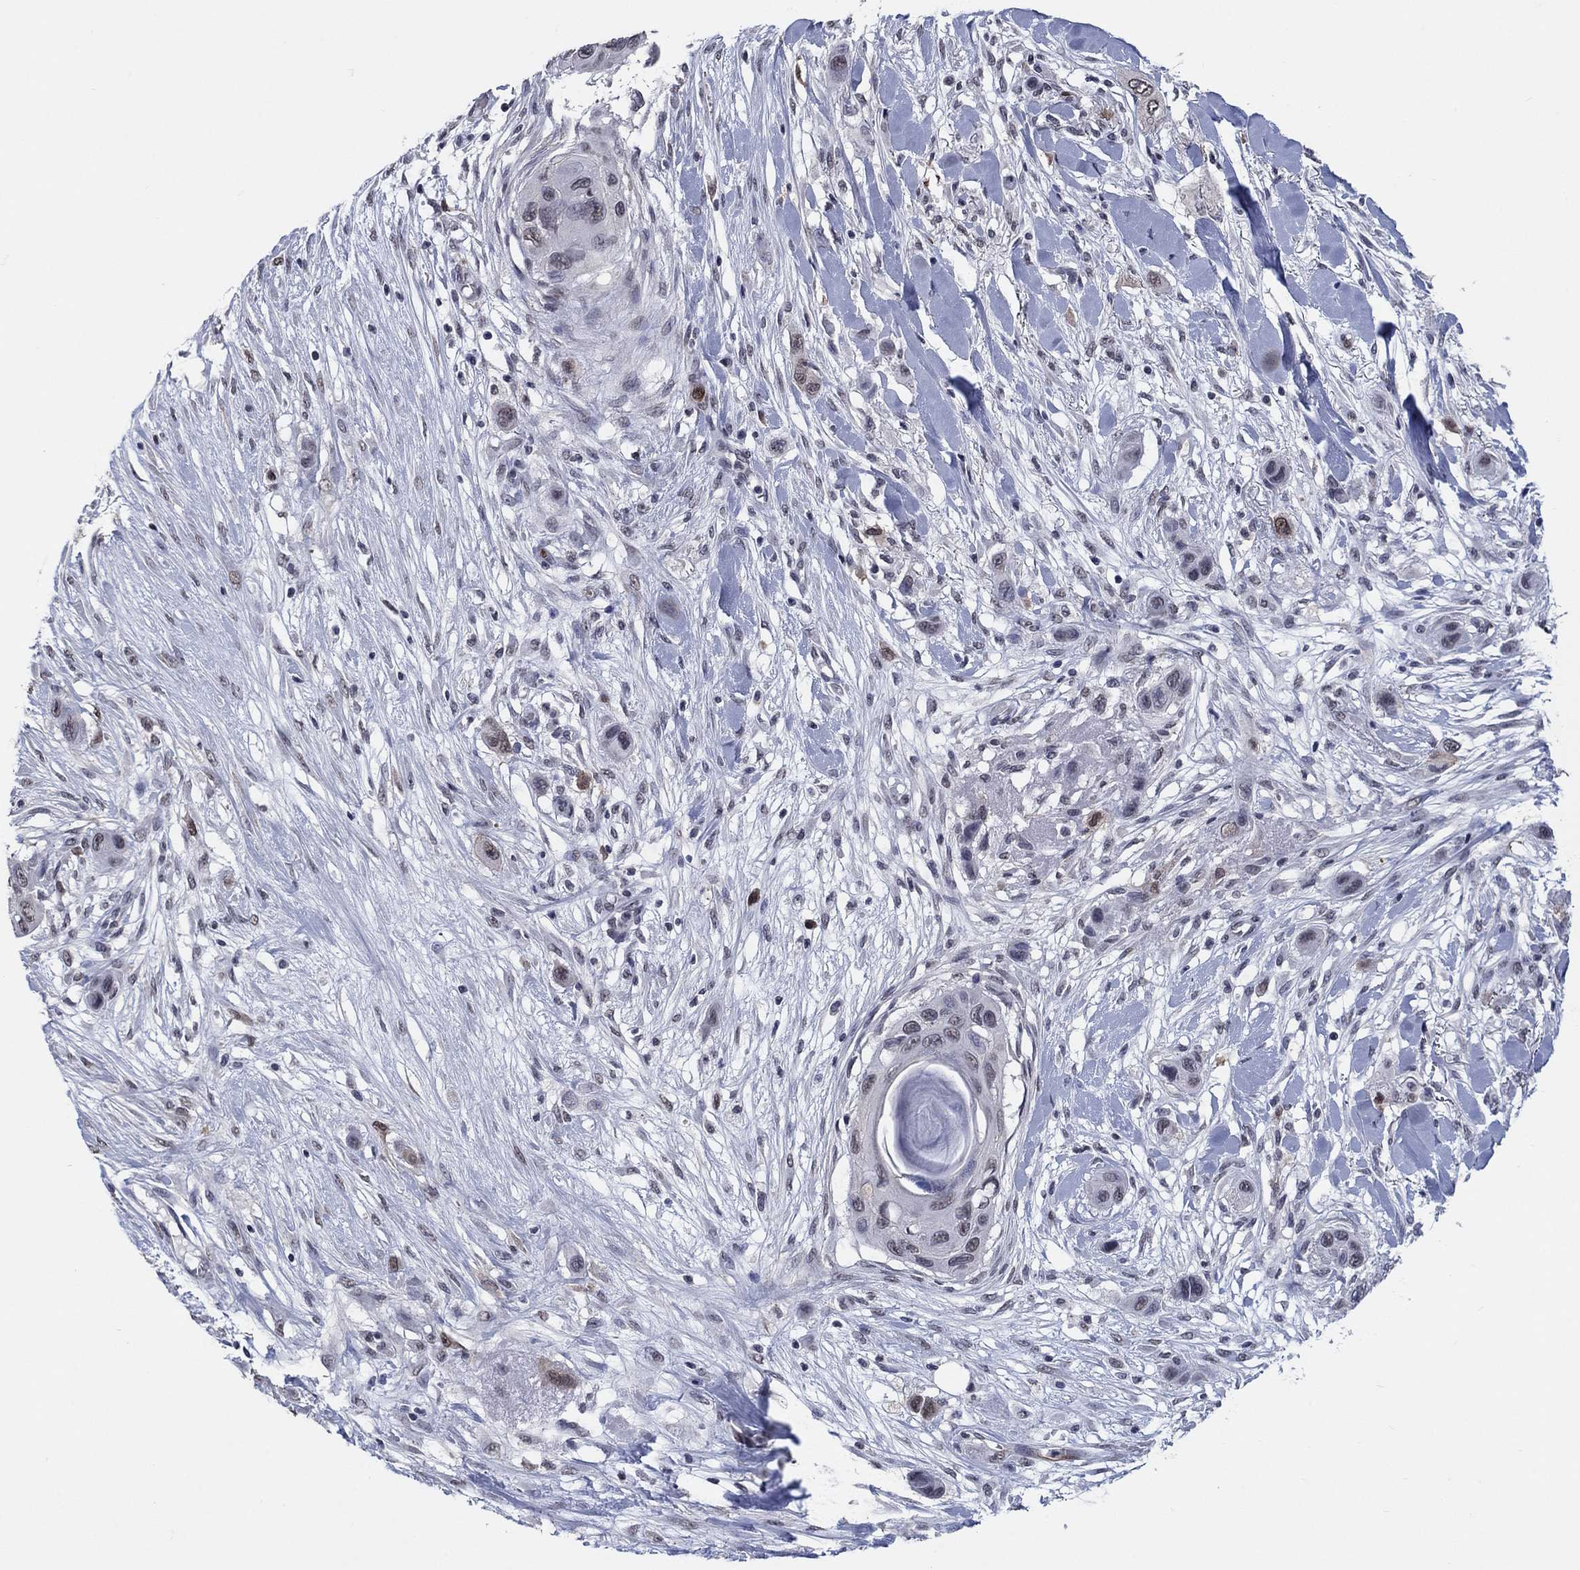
{"staining": {"intensity": "weak", "quantity": "<25%", "location": "nuclear"}, "tissue": "skin cancer", "cell_type": "Tumor cells", "image_type": "cancer", "snomed": [{"axis": "morphology", "description": "Squamous cell carcinoma, NOS"}, {"axis": "topography", "description": "Skin"}], "caption": "IHC of skin squamous cell carcinoma shows no staining in tumor cells.", "gene": "TYMS", "patient": {"sex": "male", "age": 79}}